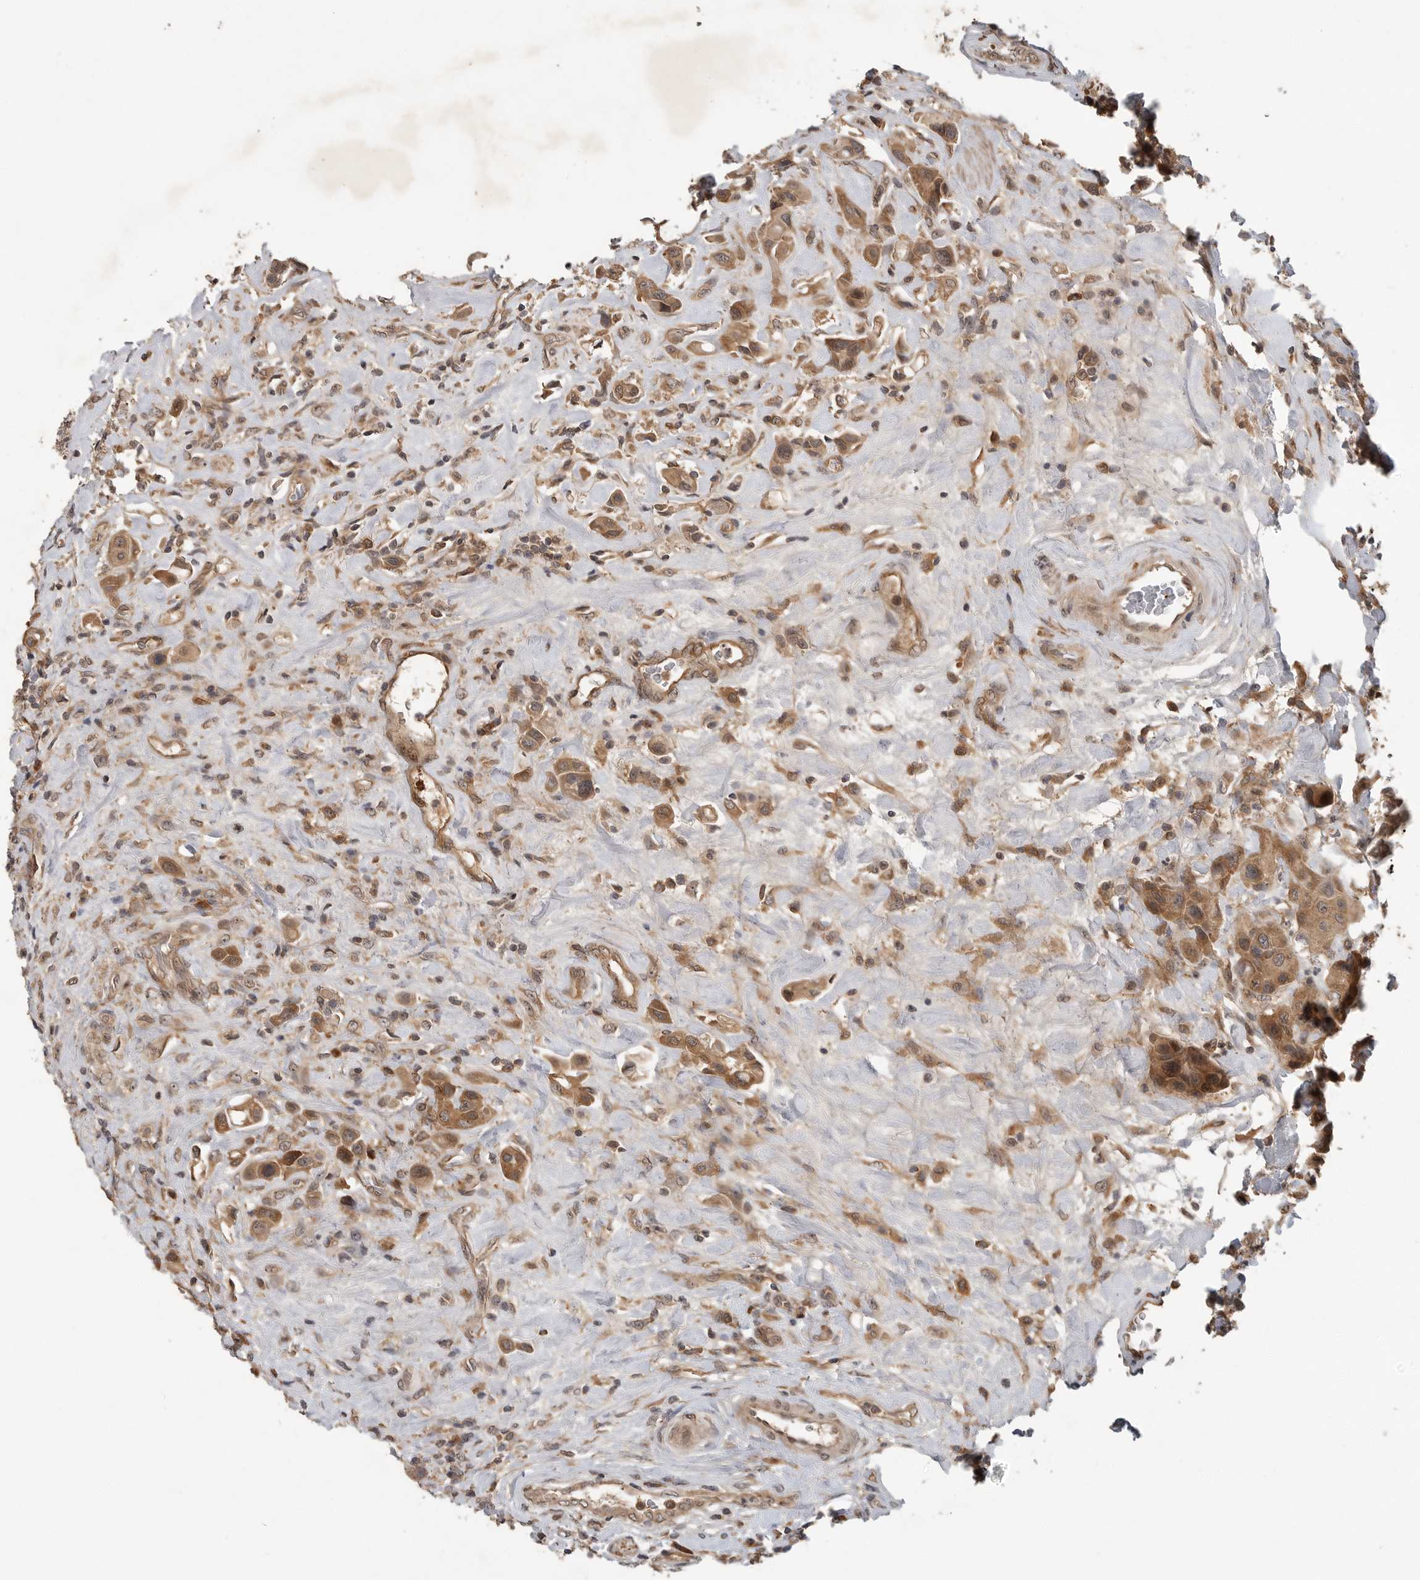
{"staining": {"intensity": "moderate", "quantity": ">75%", "location": "cytoplasmic/membranous"}, "tissue": "urothelial cancer", "cell_type": "Tumor cells", "image_type": "cancer", "snomed": [{"axis": "morphology", "description": "Urothelial carcinoma, High grade"}, {"axis": "topography", "description": "Urinary bladder"}], "caption": "Immunohistochemistry (IHC) (DAB) staining of human urothelial cancer reveals moderate cytoplasmic/membranous protein staining in approximately >75% of tumor cells. (DAB (3,3'-diaminobenzidine) IHC with brightfield microscopy, high magnification).", "gene": "OSBPL9", "patient": {"sex": "male", "age": 50}}